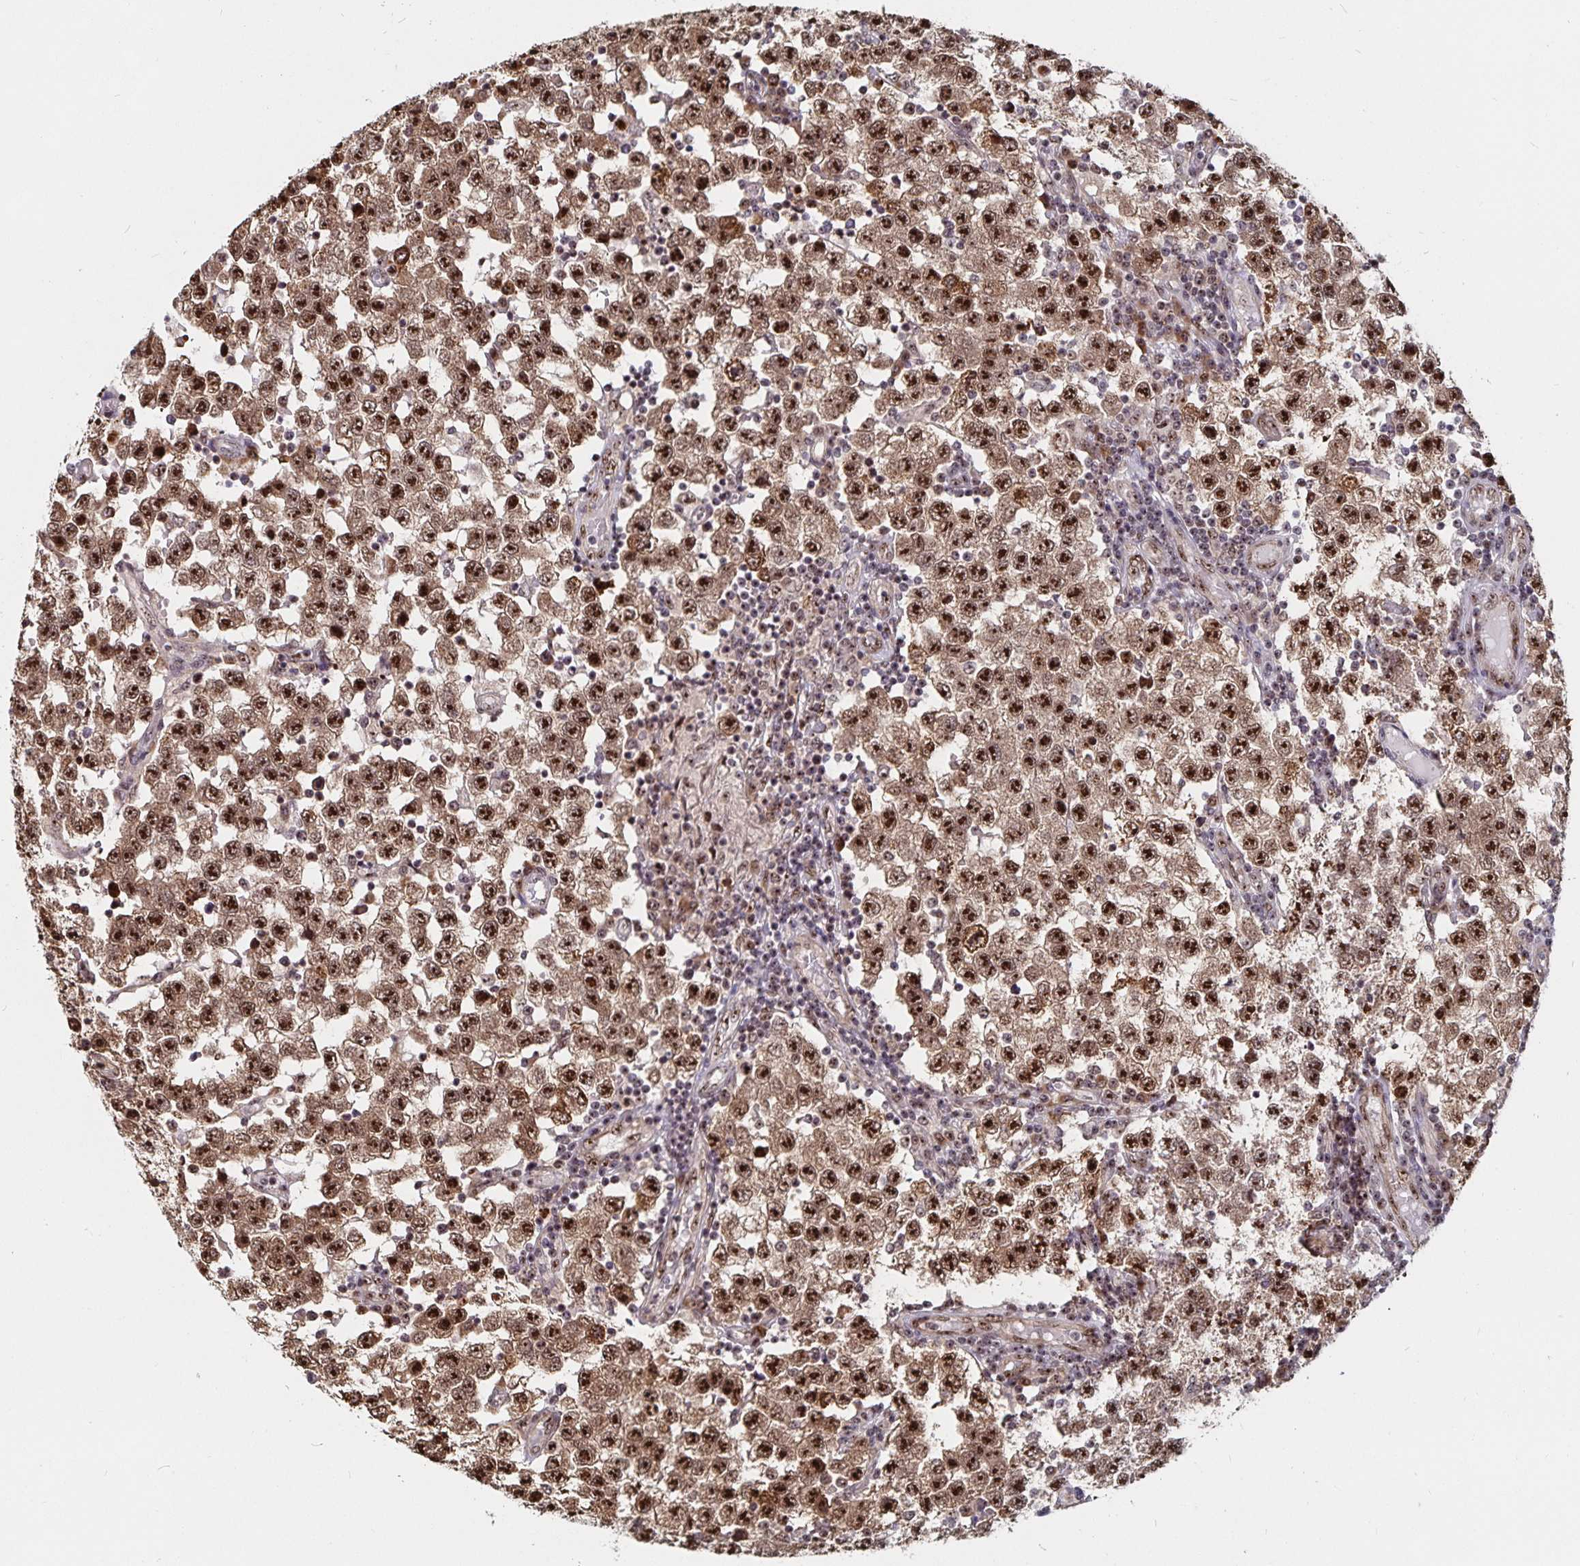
{"staining": {"intensity": "strong", "quantity": ">75%", "location": "nuclear"}, "tissue": "testis cancer", "cell_type": "Tumor cells", "image_type": "cancer", "snomed": [{"axis": "morphology", "description": "Seminoma, NOS"}, {"axis": "topography", "description": "Testis"}], "caption": "IHC image of neoplastic tissue: testis cancer stained using immunohistochemistry exhibits high levels of strong protein expression localized specifically in the nuclear of tumor cells, appearing as a nuclear brown color.", "gene": "LAS1L", "patient": {"sex": "male", "age": 34}}